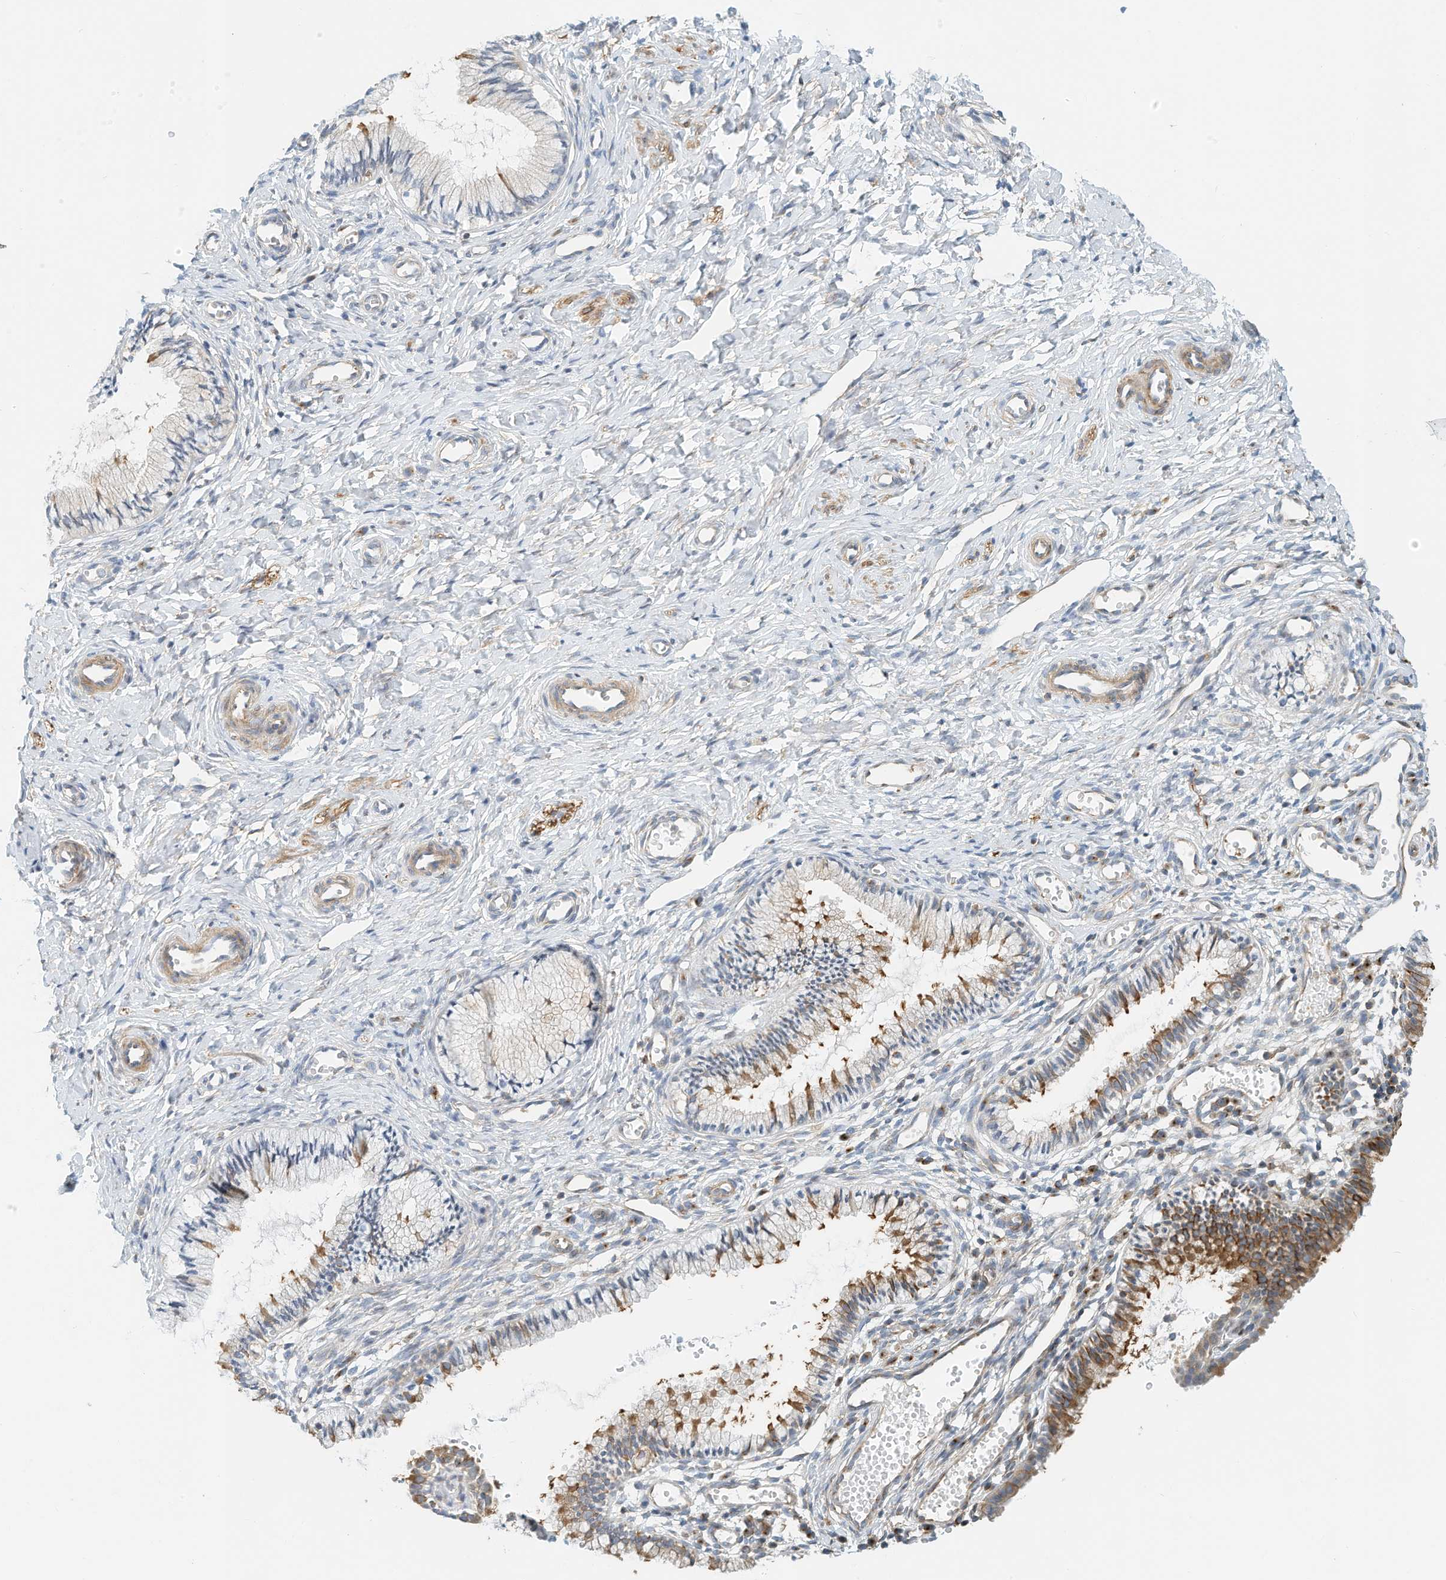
{"staining": {"intensity": "moderate", "quantity": "<25%", "location": "cytoplasmic/membranous"}, "tissue": "cervix", "cell_type": "Glandular cells", "image_type": "normal", "snomed": [{"axis": "morphology", "description": "Normal tissue, NOS"}, {"axis": "topography", "description": "Cervix"}], "caption": "High-power microscopy captured an IHC micrograph of unremarkable cervix, revealing moderate cytoplasmic/membranous expression in about <25% of glandular cells.", "gene": "MICAL1", "patient": {"sex": "female", "age": 27}}